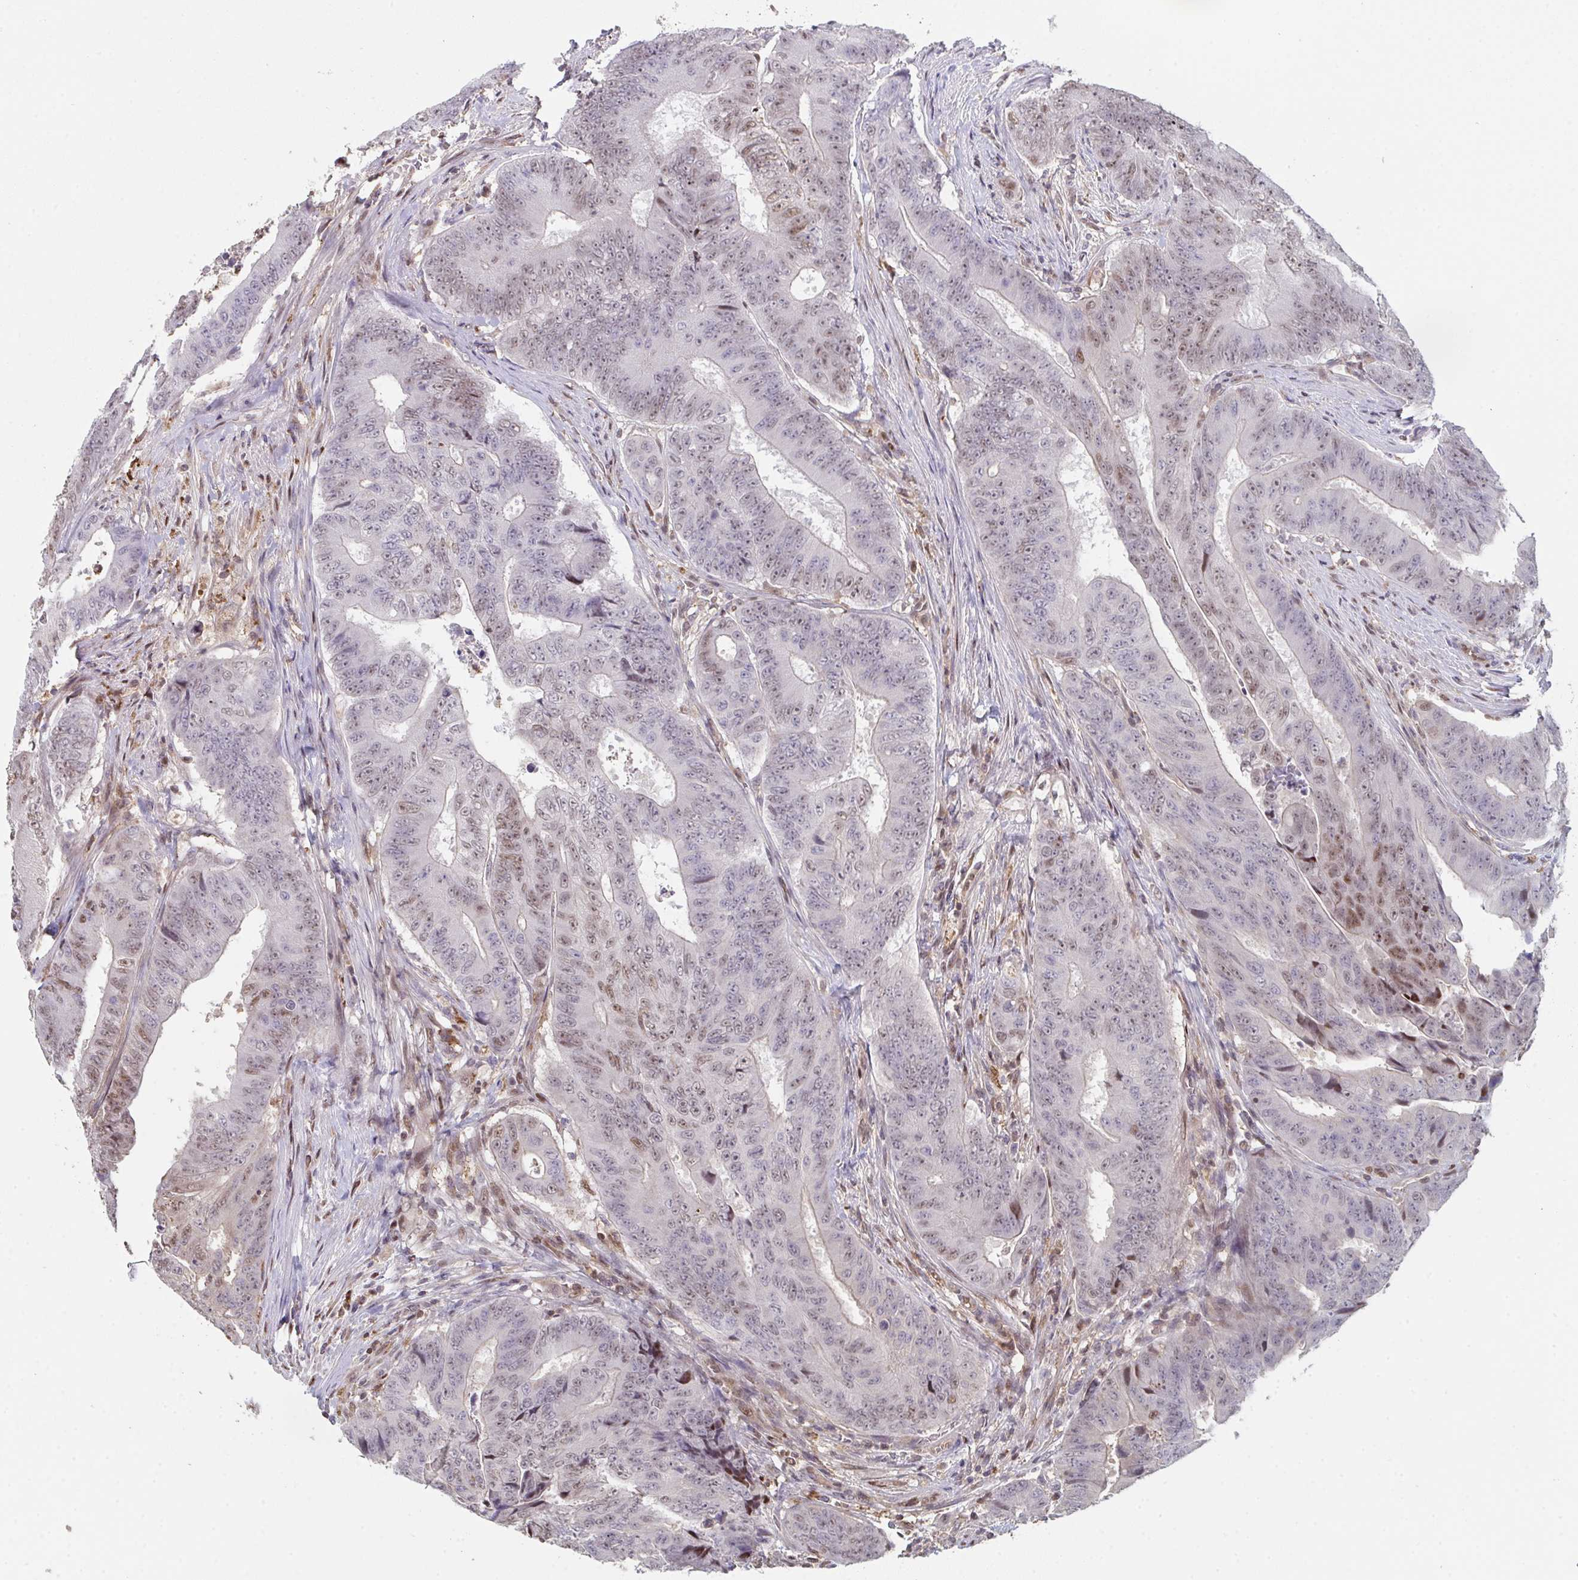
{"staining": {"intensity": "moderate", "quantity": "<25%", "location": "nuclear"}, "tissue": "colorectal cancer", "cell_type": "Tumor cells", "image_type": "cancer", "snomed": [{"axis": "morphology", "description": "Adenocarcinoma, NOS"}, {"axis": "topography", "description": "Colon"}], "caption": "The photomicrograph shows immunohistochemical staining of colorectal cancer (adenocarcinoma). There is moderate nuclear positivity is seen in approximately <25% of tumor cells. (DAB (3,3'-diaminobenzidine) IHC with brightfield microscopy, high magnification).", "gene": "ACD", "patient": {"sex": "female", "age": 48}}